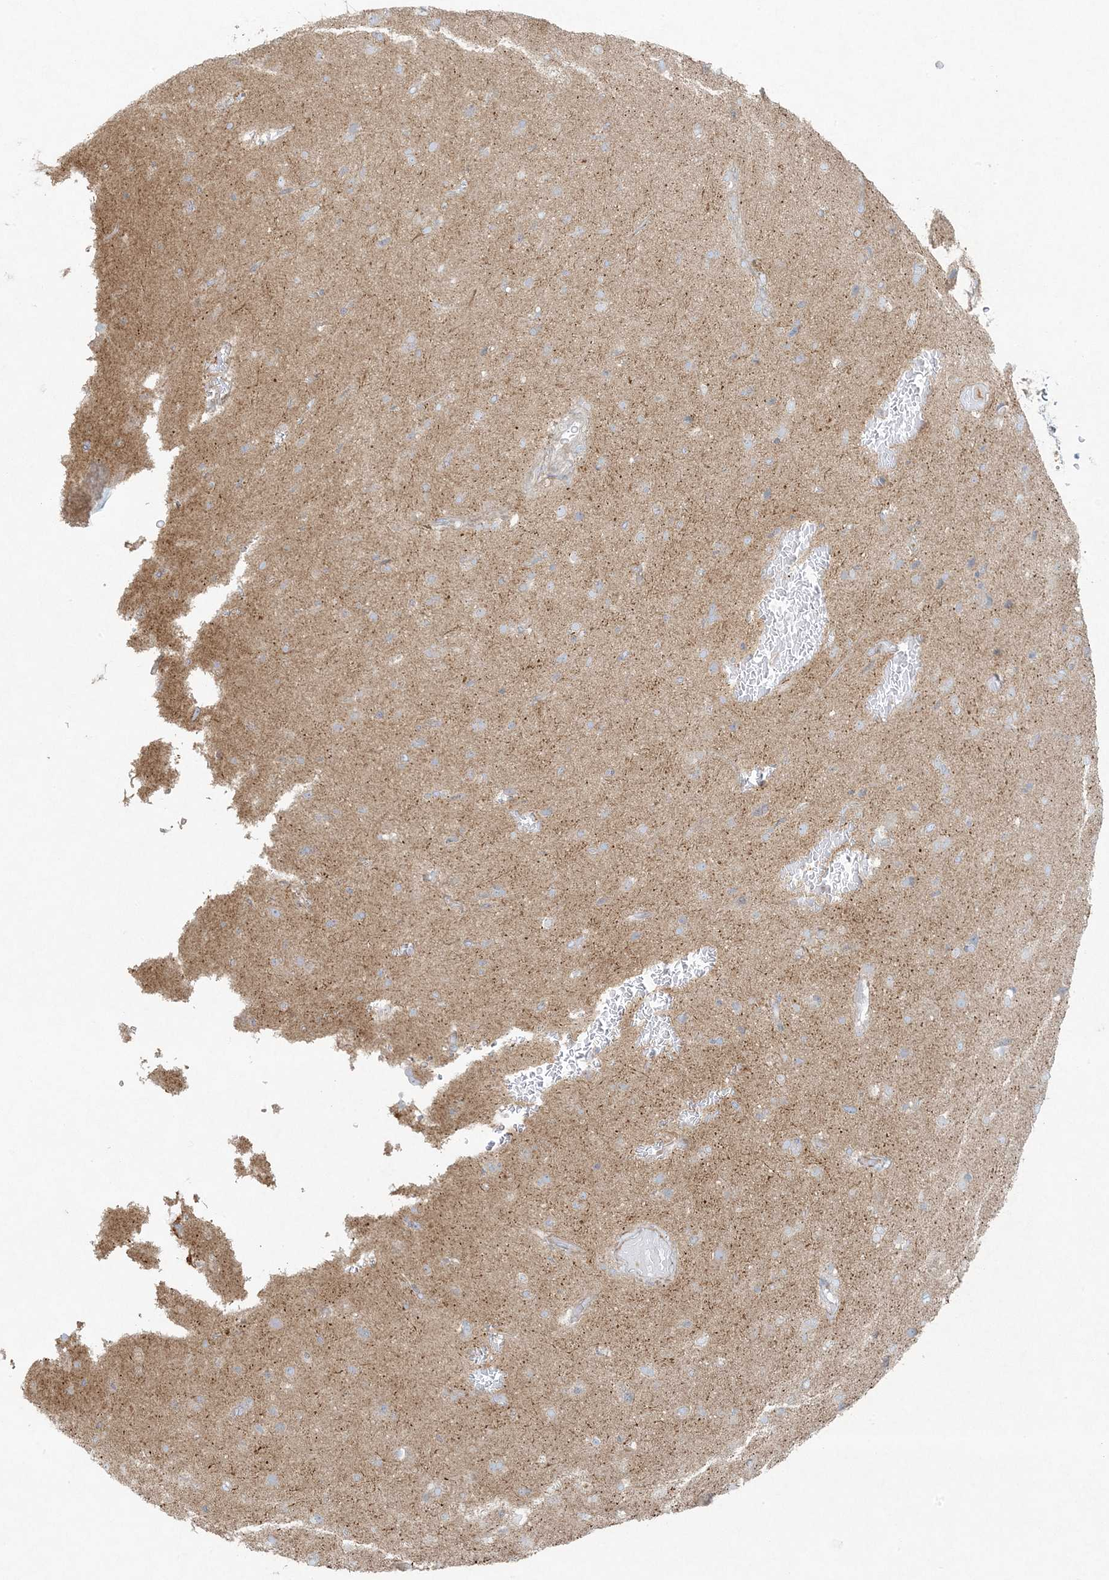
{"staining": {"intensity": "weak", "quantity": "<25%", "location": "cytoplasmic/membranous"}, "tissue": "glioma", "cell_type": "Tumor cells", "image_type": "cancer", "snomed": [{"axis": "morphology", "description": "Glioma, malignant, Low grade"}, {"axis": "topography", "description": "Brain"}], "caption": "Low-grade glioma (malignant) stained for a protein using immunohistochemistry exhibits no staining tumor cells.", "gene": "PIK3R4", "patient": {"sex": "male", "age": 65}}